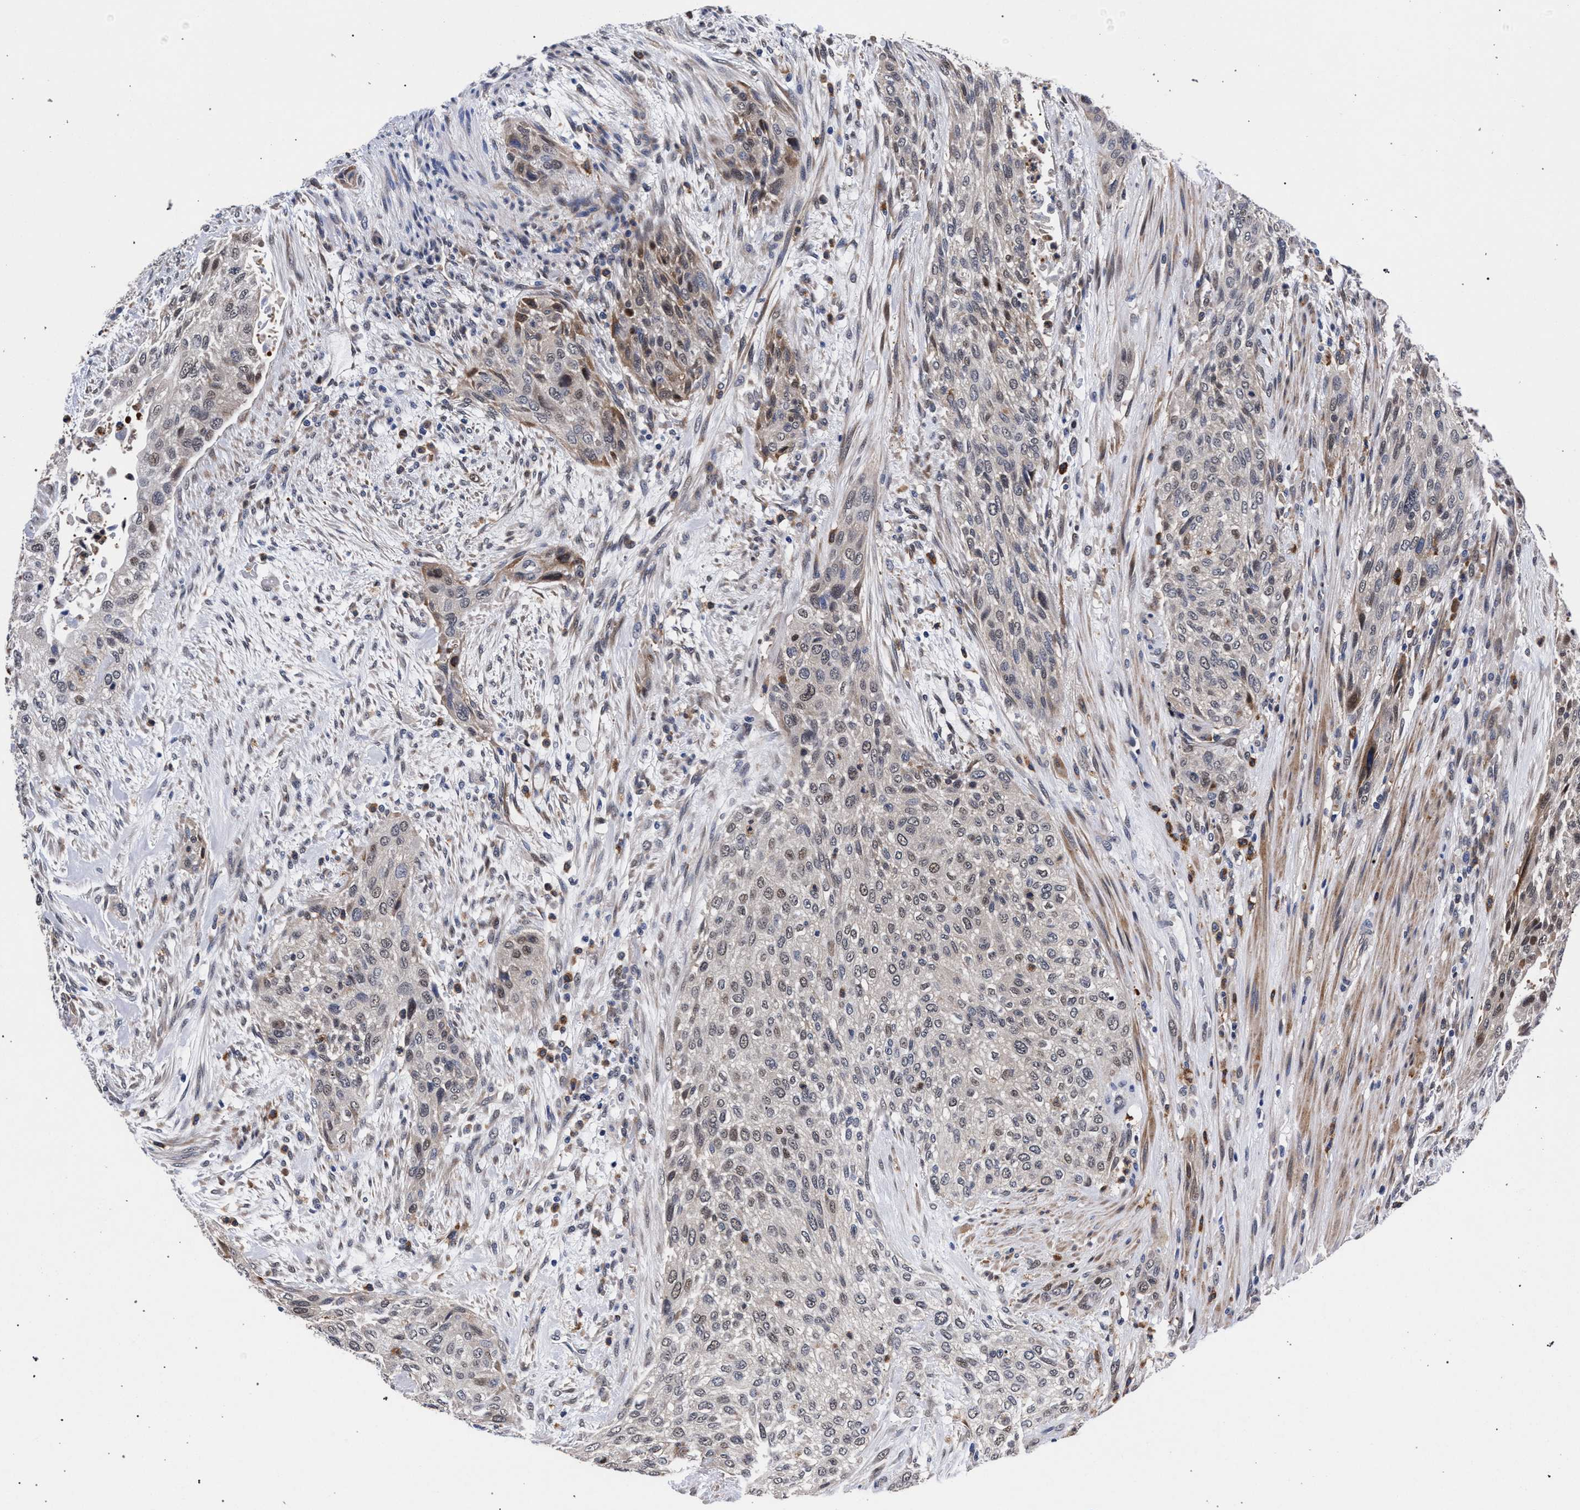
{"staining": {"intensity": "weak", "quantity": "25%-75%", "location": "nuclear"}, "tissue": "urothelial cancer", "cell_type": "Tumor cells", "image_type": "cancer", "snomed": [{"axis": "morphology", "description": "Urothelial carcinoma, Low grade"}, {"axis": "morphology", "description": "Urothelial carcinoma, High grade"}, {"axis": "topography", "description": "Urinary bladder"}], "caption": "DAB immunohistochemical staining of urothelial cancer displays weak nuclear protein expression in about 25%-75% of tumor cells.", "gene": "ZNF462", "patient": {"sex": "male", "age": 35}}